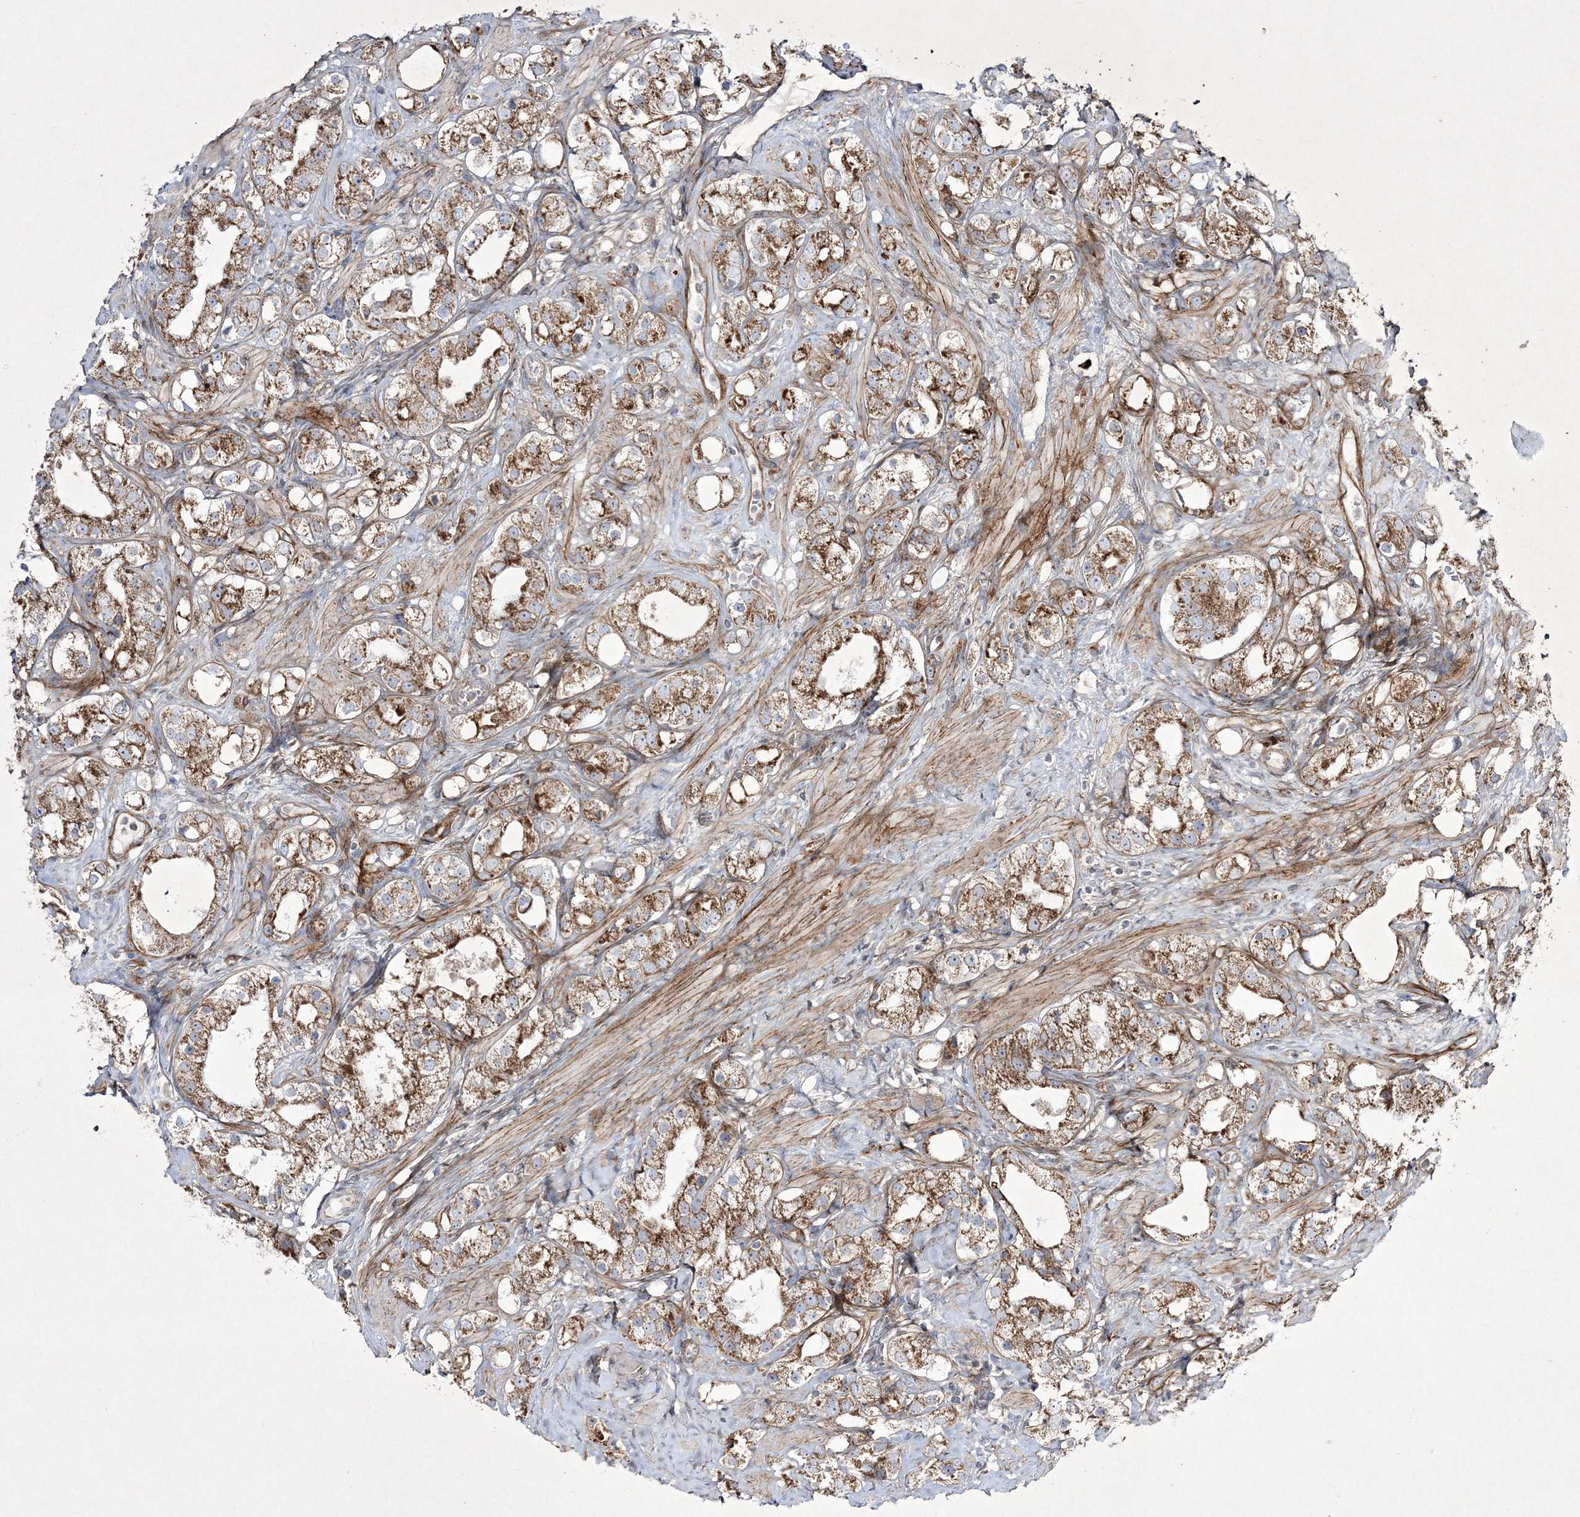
{"staining": {"intensity": "moderate", "quantity": ">75%", "location": "cytoplasmic/membranous"}, "tissue": "prostate cancer", "cell_type": "Tumor cells", "image_type": "cancer", "snomed": [{"axis": "morphology", "description": "Adenocarcinoma, NOS"}, {"axis": "topography", "description": "Prostate"}], "caption": "Immunohistochemistry of human prostate cancer (adenocarcinoma) shows medium levels of moderate cytoplasmic/membranous positivity in about >75% of tumor cells. The staining is performed using DAB brown chromogen to label protein expression. The nuclei are counter-stained blue using hematoxylin.", "gene": "RICTOR", "patient": {"sex": "male", "age": 79}}